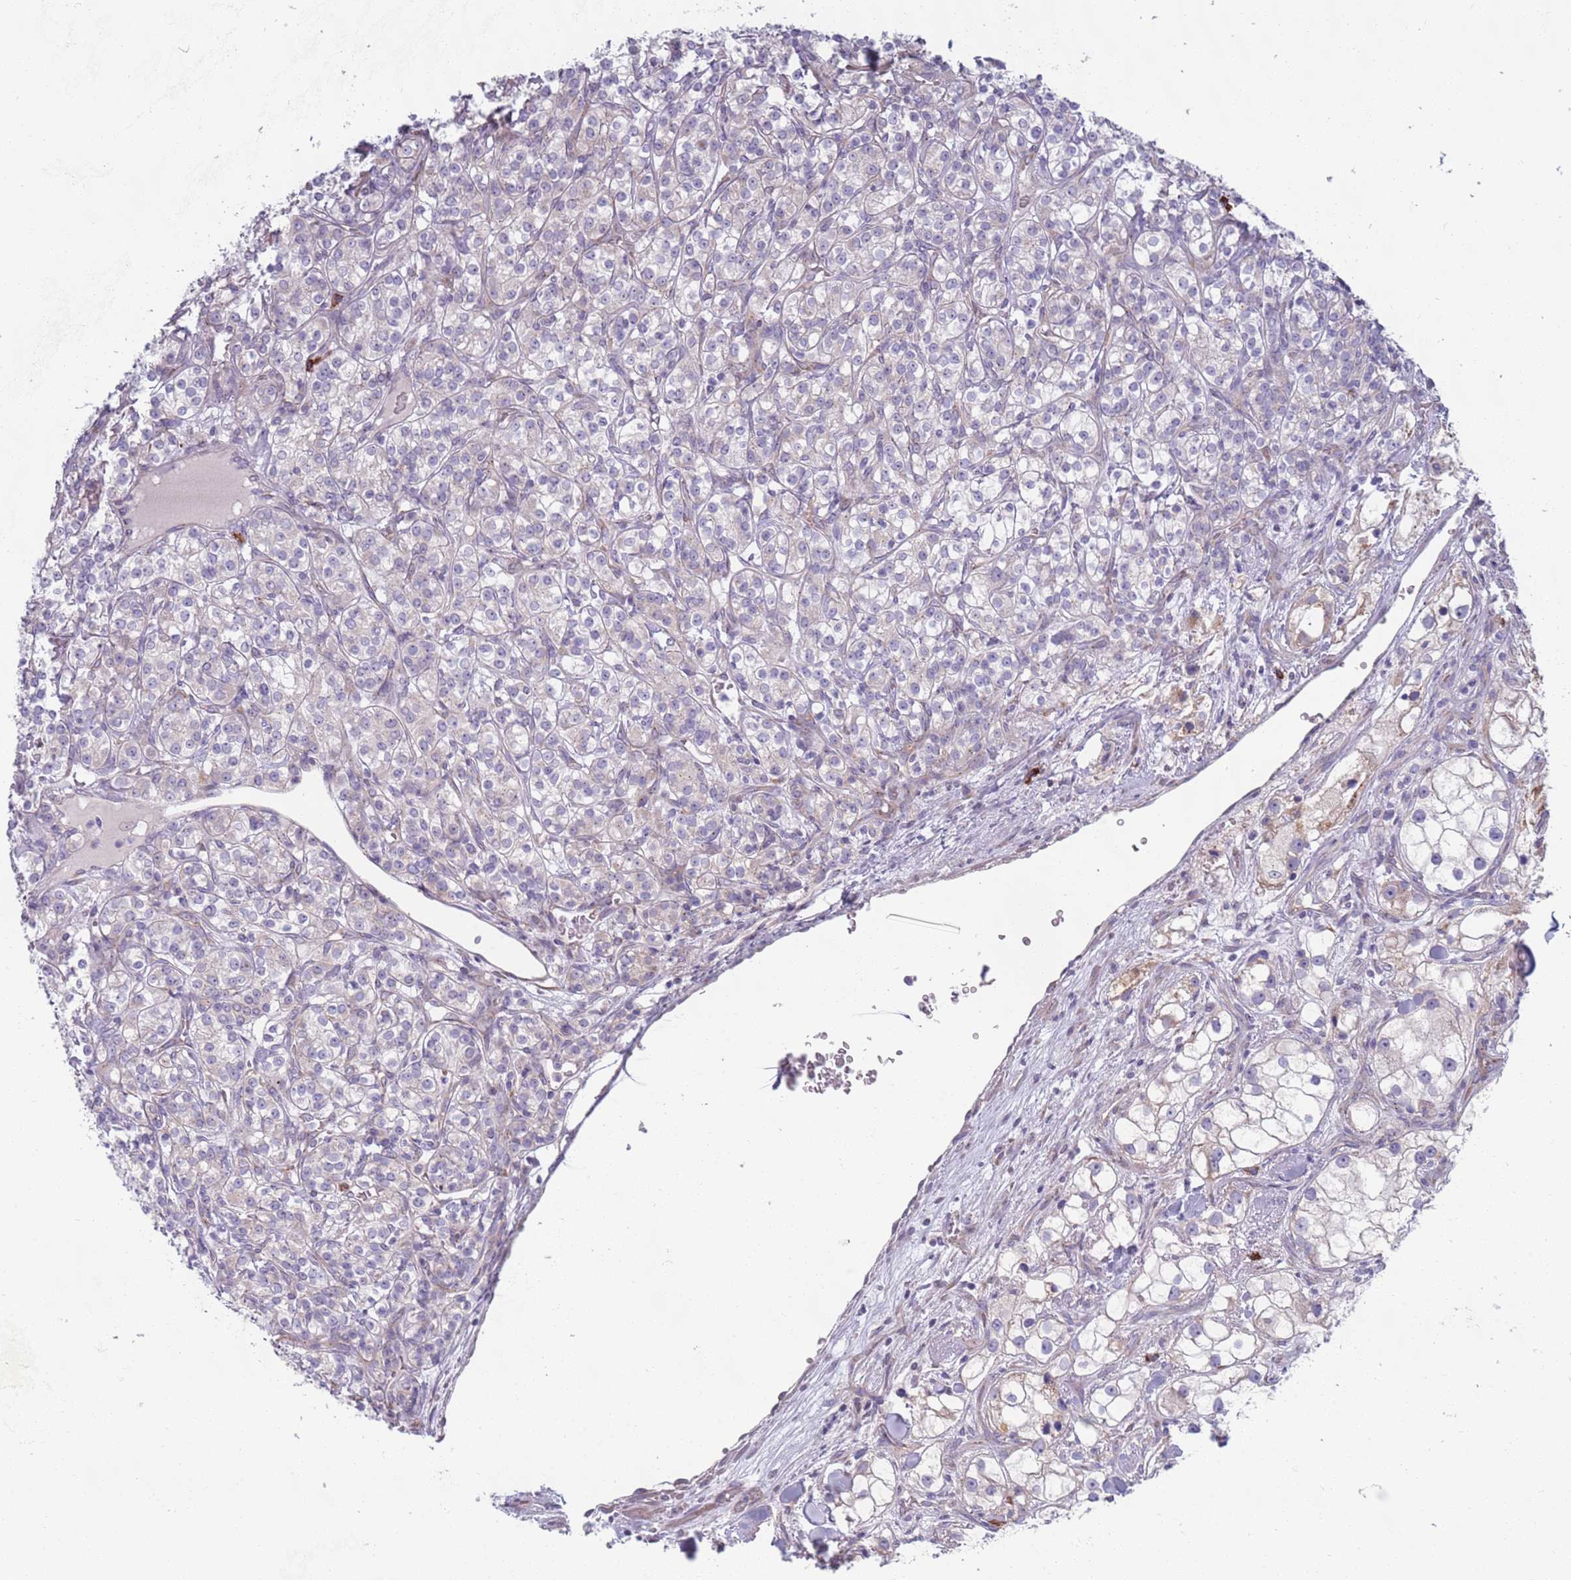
{"staining": {"intensity": "negative", "quantity": "none", "location": "none"}, "tissue": "renal cancer", "cell_type": "Tumor cells", "image_type": "cancer", "snomed": [{"axis": "morphology", "description": "Adenocarcinoma, NOS"}, {"axis": "topography", "description": "Kidney"}], "caption": "Histopathology image shows no protein expression in tumor cells of renal adenocarcinoma tissue.", "gene": "LTB", "patient": {"sex": "male", "age": 77}}